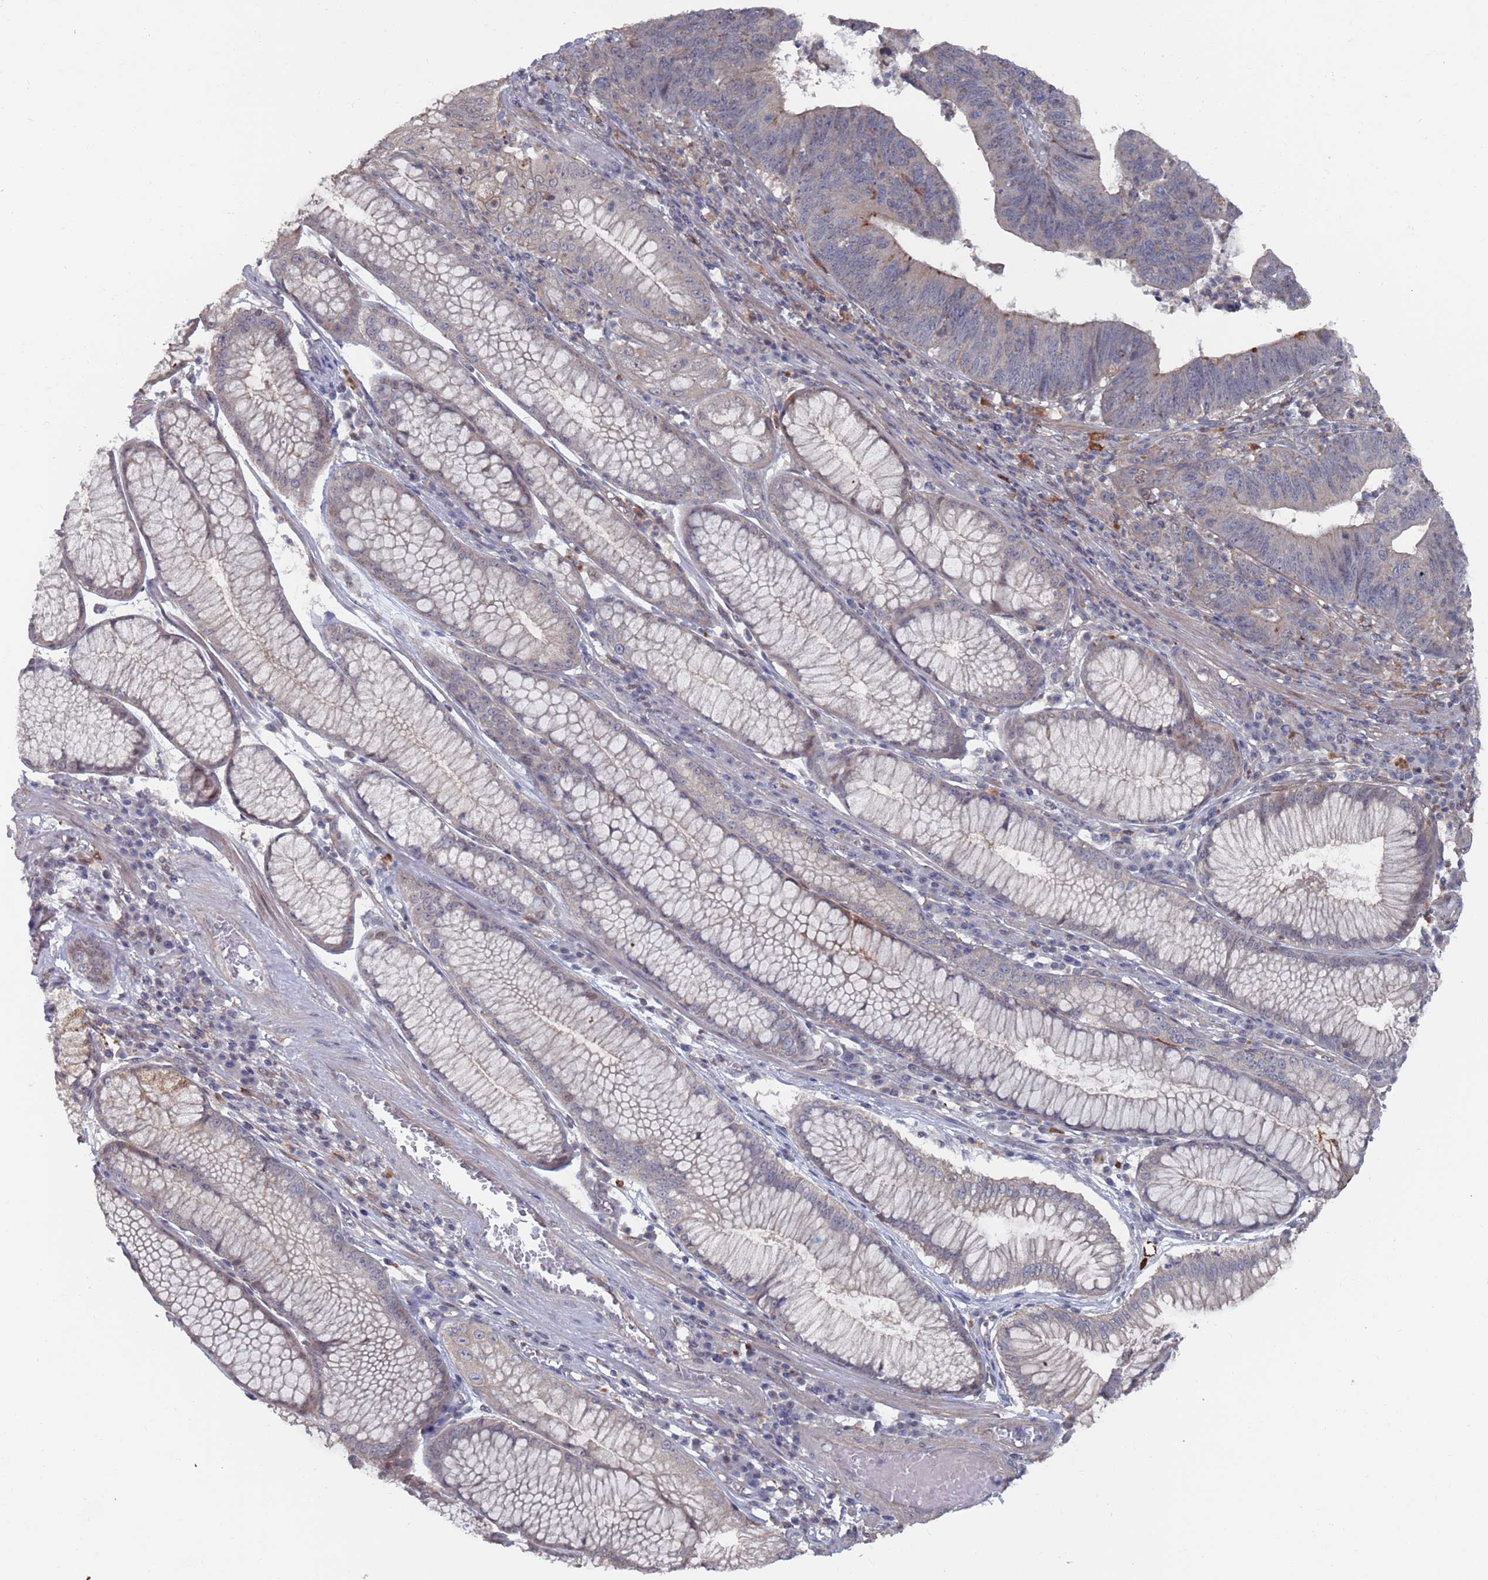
{"staining": {"intensity": "negative", "quantity": "none", "location": "none"}, "tissue": "stomach cancer", "cell_type": "Tumor cells", "image_type": "cancer", "snomed": [{"axis": "morphology", "description": "Adenocarcinoma, NOS"}, {"axis": "topography", "description": "Stomach"}], "caption": "A high-resolution image shows IHC staining of stomach adenocarcinoma, which displays no significant staining in tumor cells.", "gene": "DGKD", "patient": {"sex": "male", "age": 59}}